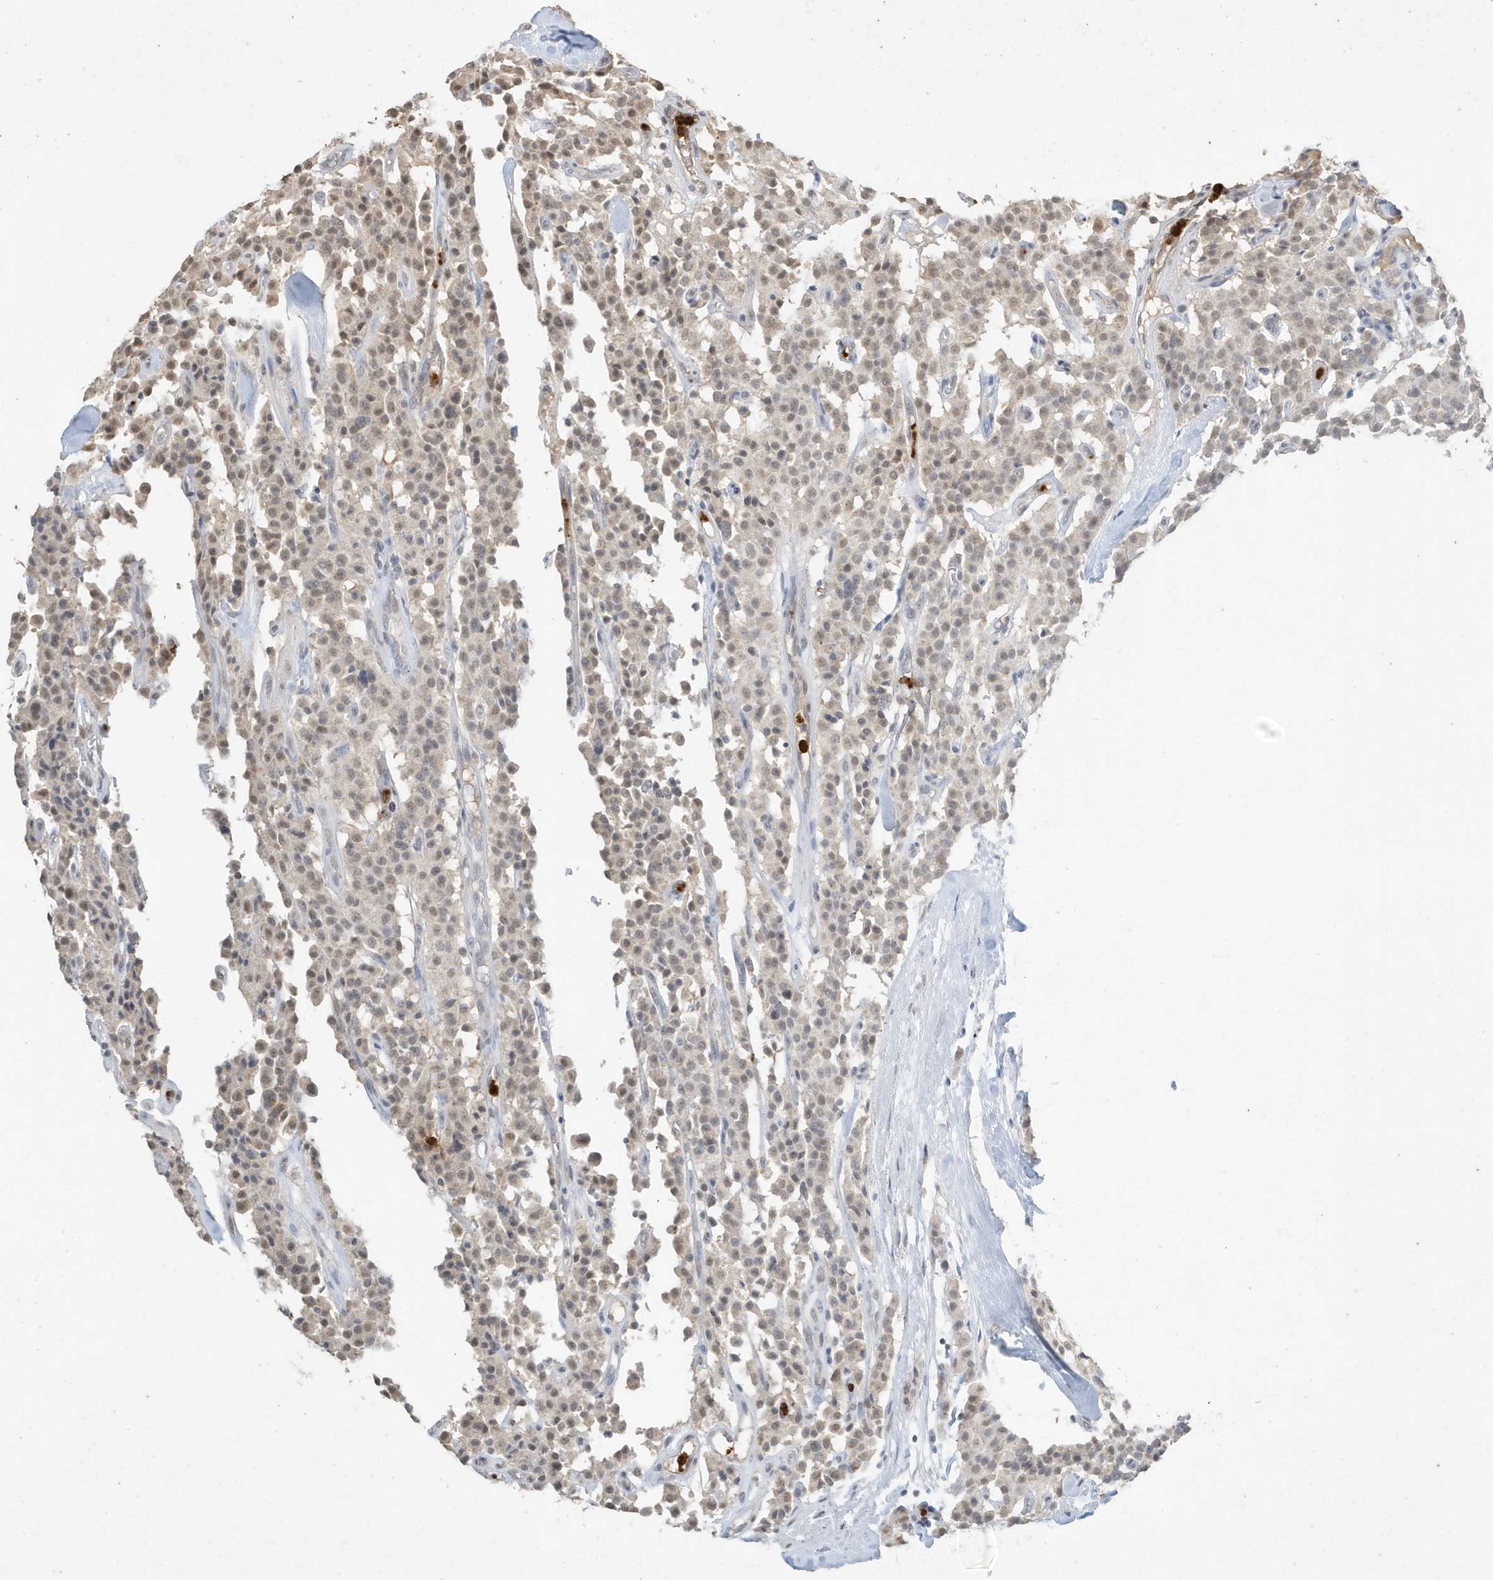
{"staining": {"intensity": "weak", "quantity": "25%-75%", "location": "nuclear"}, "tissue": "carcinoid", "cell_type": "Tumor cells", "image_type": "cancer", "snomed": [{"axis": "morphology", "description": "Carcinoid, malignant, NOS"}, {"axis": "topography", "description": "Lung"}], "caption": "This is an image of IHC staining of carcinoid (malignant), which shows weak positivity in the nuclear of tumor cells.", "gene": "DEFA1", "patient": {"sex": "male", "age": 30}}